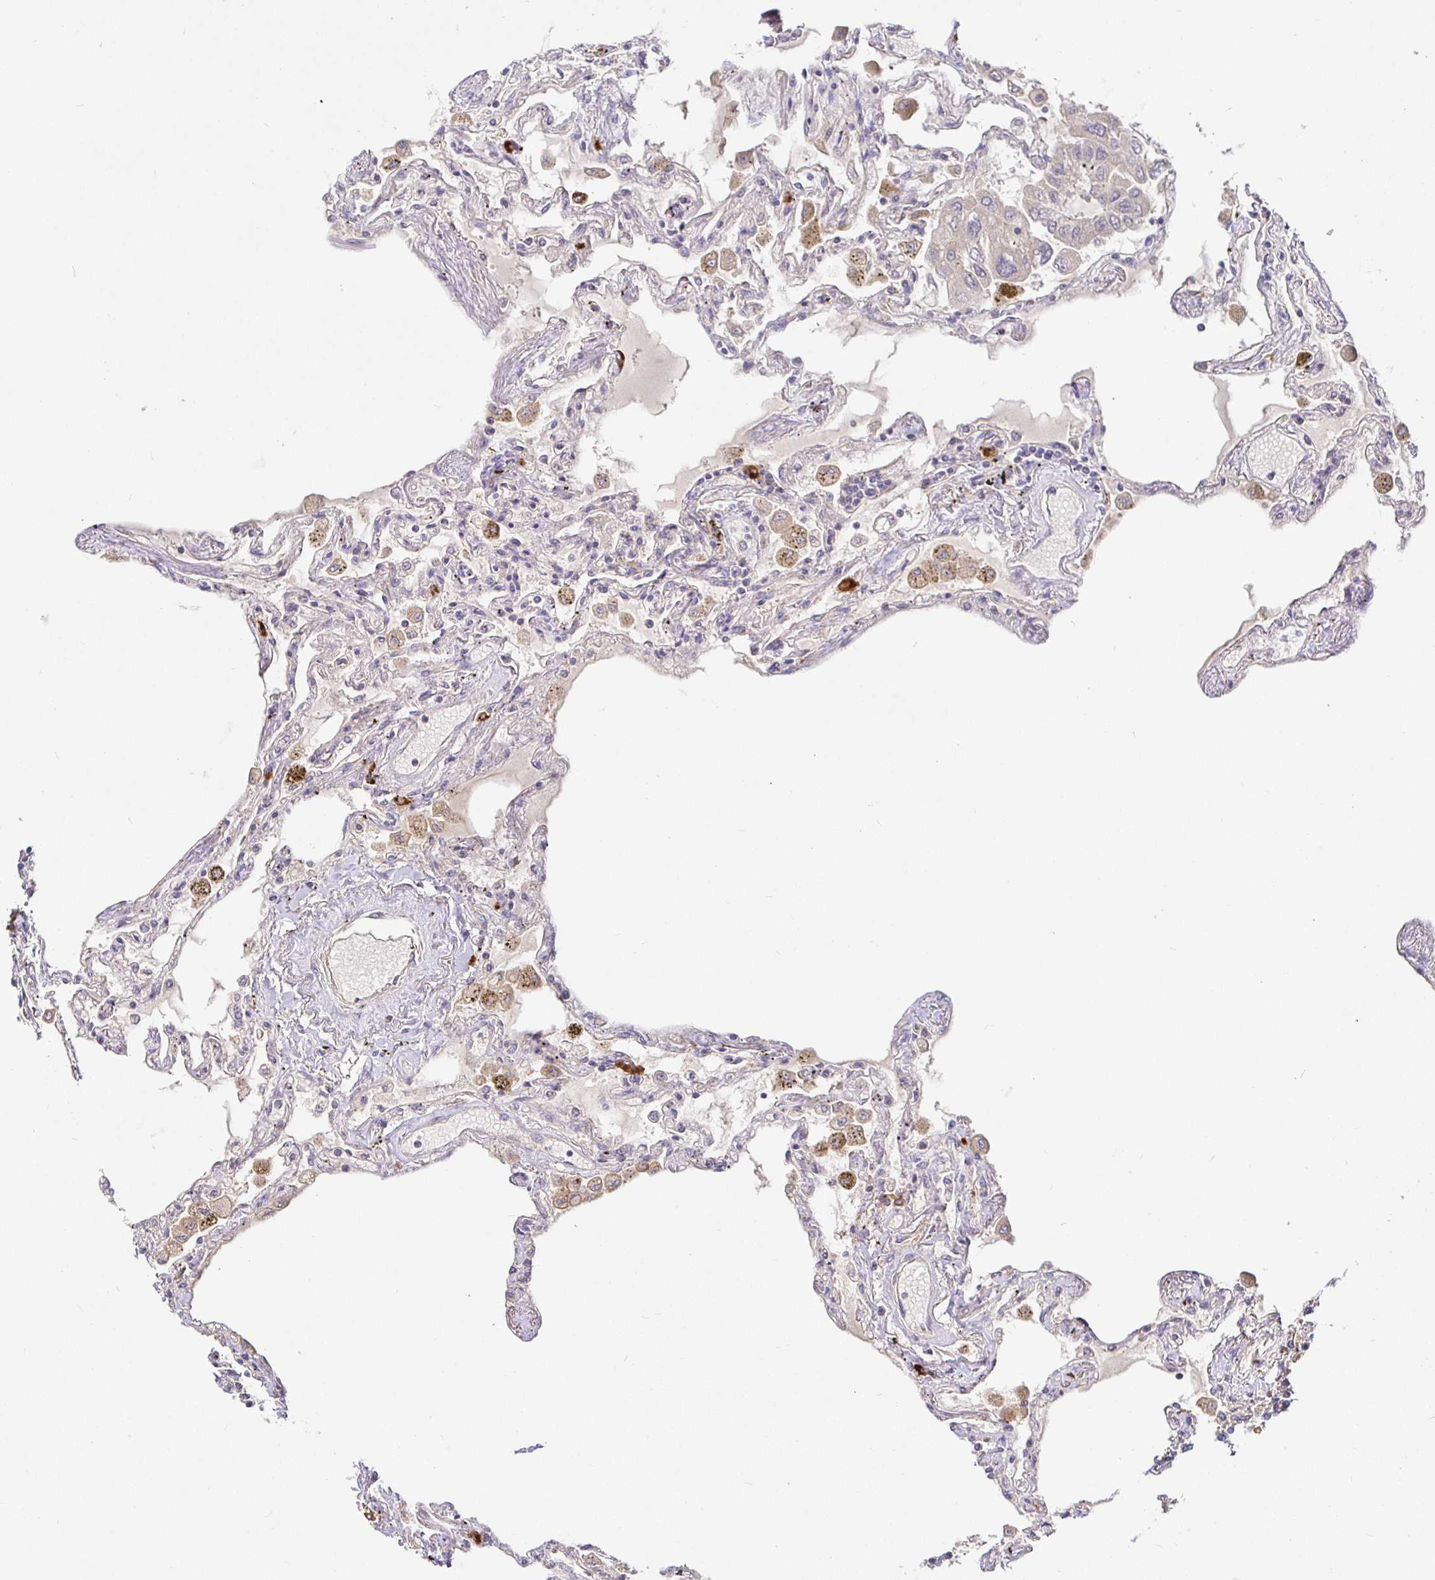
{"staining": {"intensity": "moderate", "quantity": "25%-75%", "location": "cytoplasmic/membranous"}, "tissue": "lung", "cell_type": "Alveolar cells", "image_type": "normal", "snomed": [{"axis": "morphology", "description": "Normal tissue, NOS"}, {"axis": "morphology", "description": "Adenocarcinoma, NOS"}, {"axis": "topography", "description": "Cartilage tissue"}, {"axis": "topography", "description": "Lung"}], "caption": "The immunohistochemical stain highlights moderate cytoplasmic/membranous positivity in alveolar cells of benign lung. (Brightfield microscopy of DAB IHC at high magnification).", "gene": "SNX8", "patient": {"sex": "female", "age": 67}}